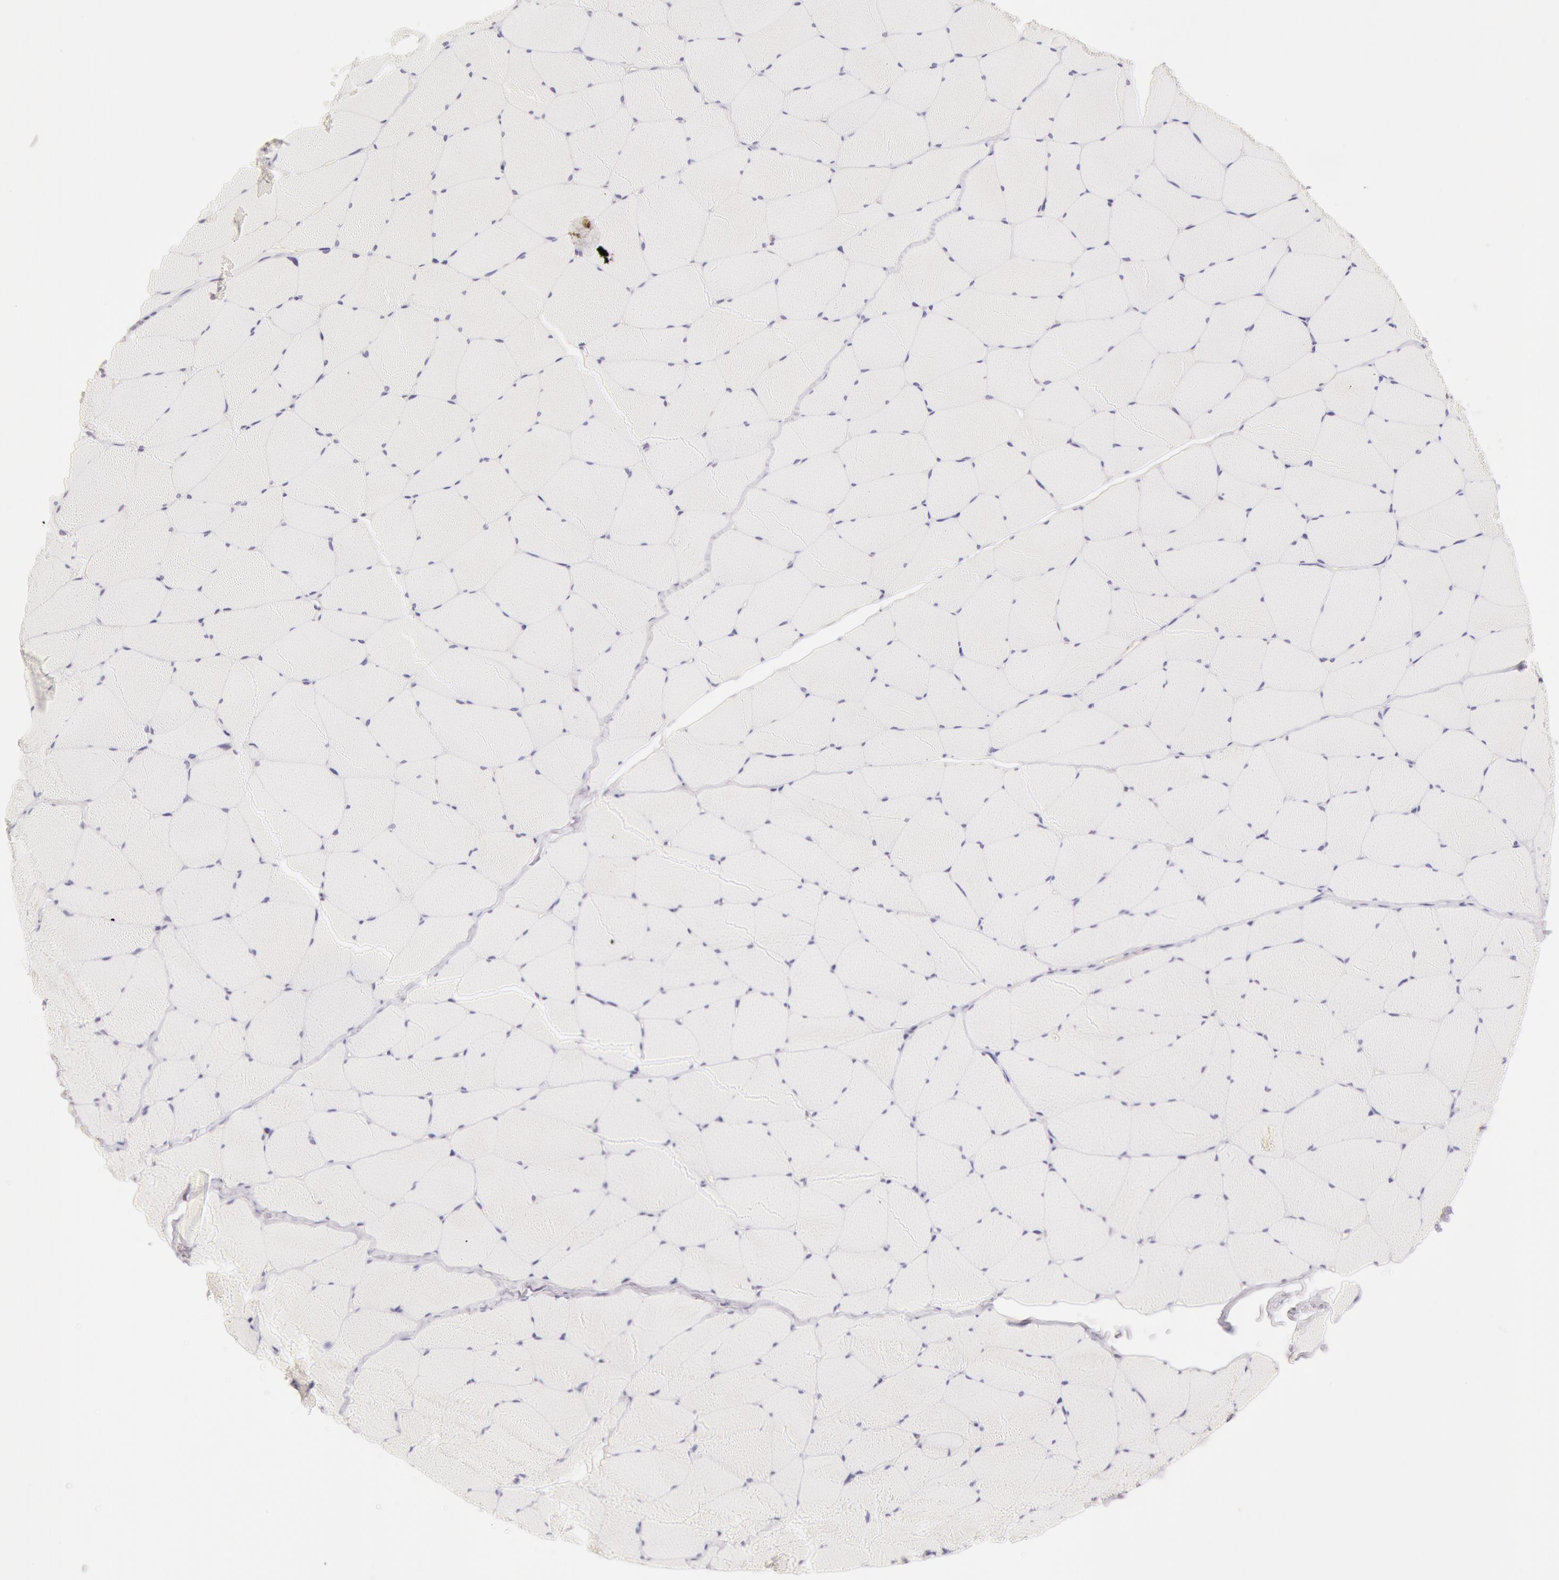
{"staining": {"intensity": "negative", "quantity": "none", "location": "none"}, "tissue": "skeletal muscle", "cell_type": "Myocytes", "image_type": "normal", "snomed": [{"axis": "morphology", "description": "Normal tissue, NOS"}, {"axis": "topography", "description": "Skeletal muscle"}, {"axis": "topography", "description": "Salivary gland"}], "caption": "DAB immunohistochemical staining of benign human skeletal muscle reveals no significant positivity in myocytes.", "gene": "ZNF597", "patient": {"sex": "male", "age": 62}}